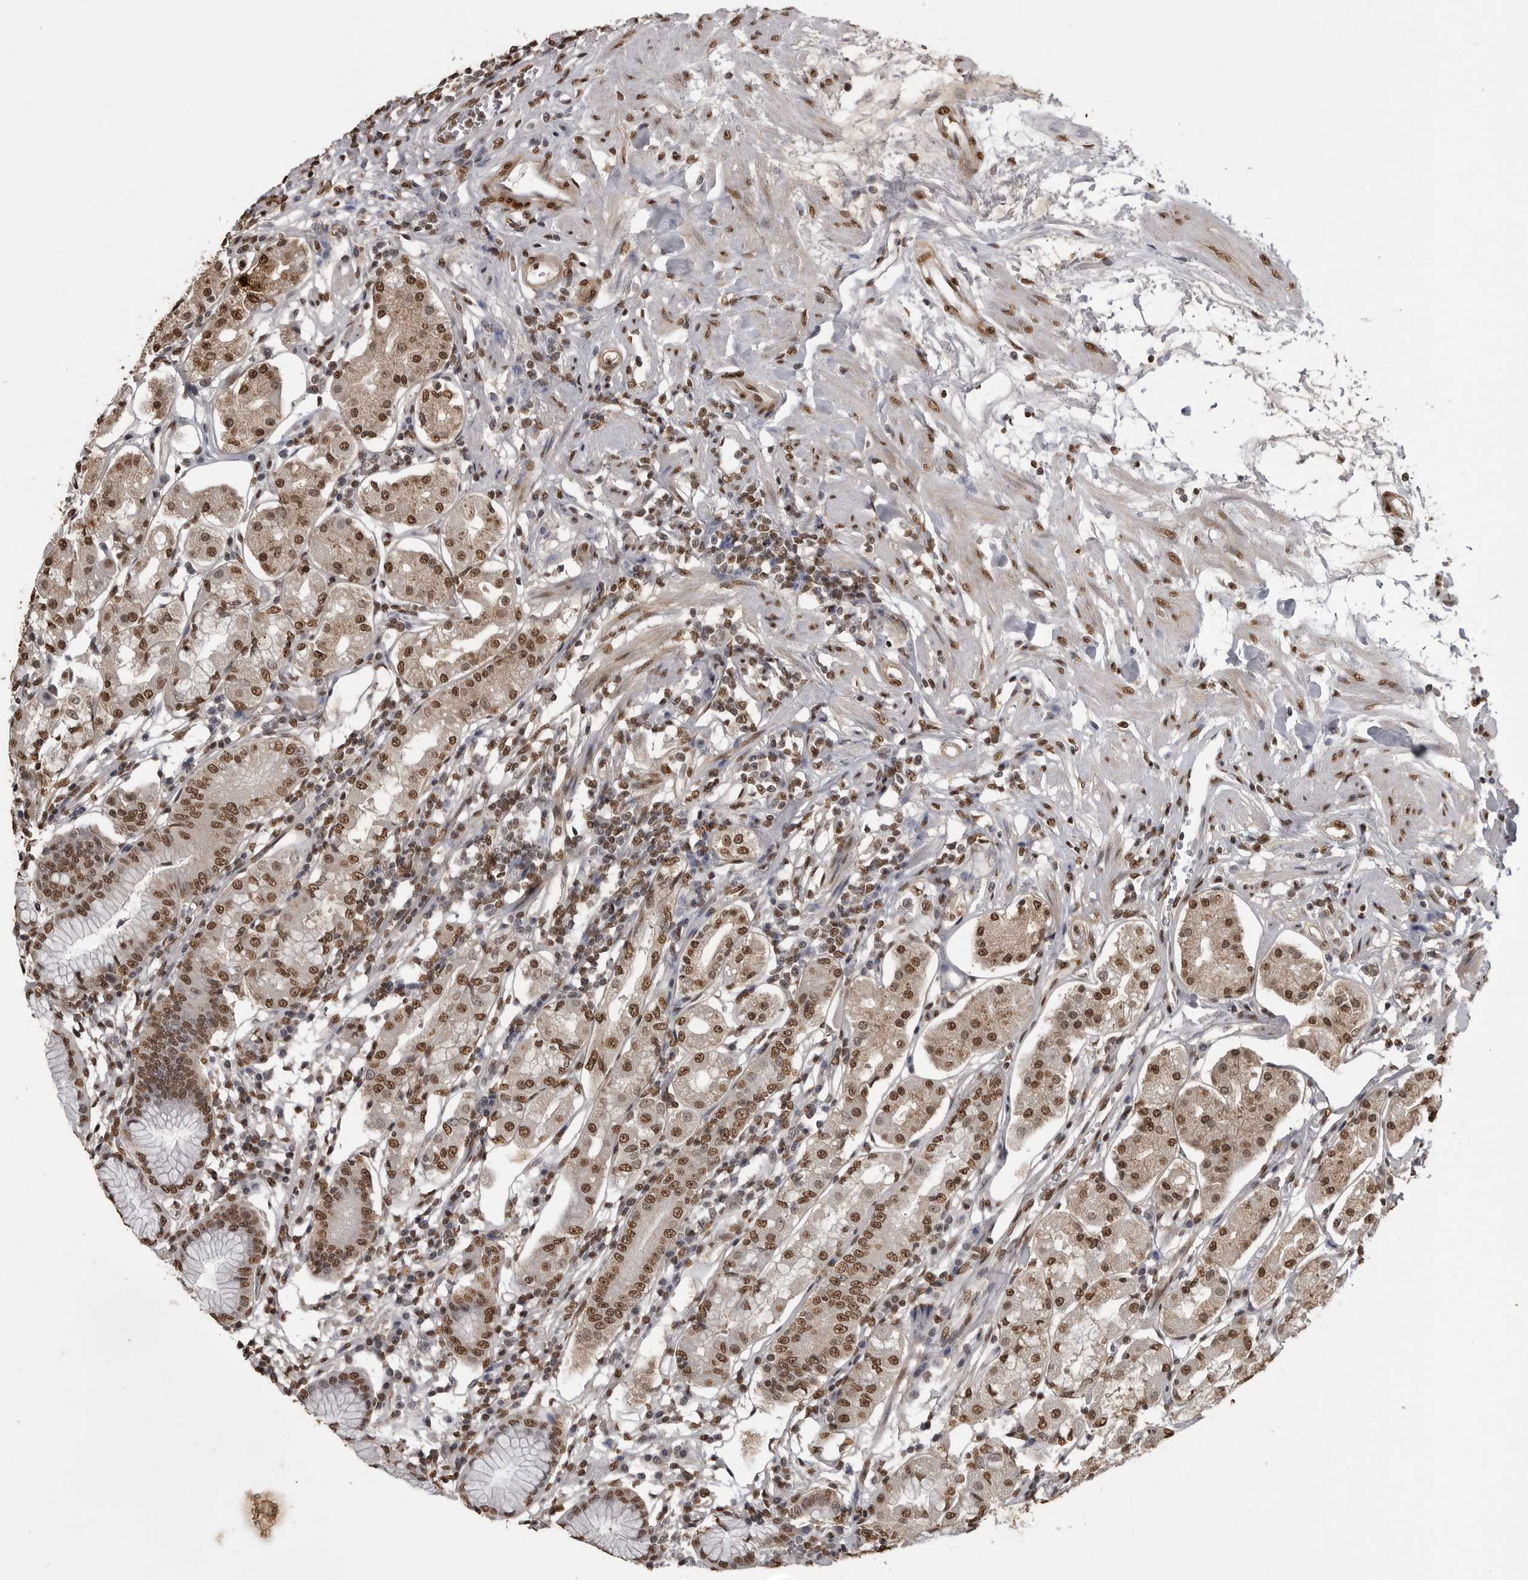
{"staining": {"intensity": "moderate", "quantity": ">75%", "location": "nuclear"}, "tissue": "stomach", "cell_type": "Glandular cells", "image_type": "normal", "snomed": [{"axis": "morphology", "description": "Normal tissue, NOS"}, {"axis": "topography", "description": "Stomach"}, {"axis": "topography", "description": "Stomach, lower"}], "caption": "Protein expression analysis of unremarkable stomach shows moderate nuclear expression in approximately >75% of glandular cells.", "gene": "SMAD2", "patient": {"sex": "female", "age": 56}}